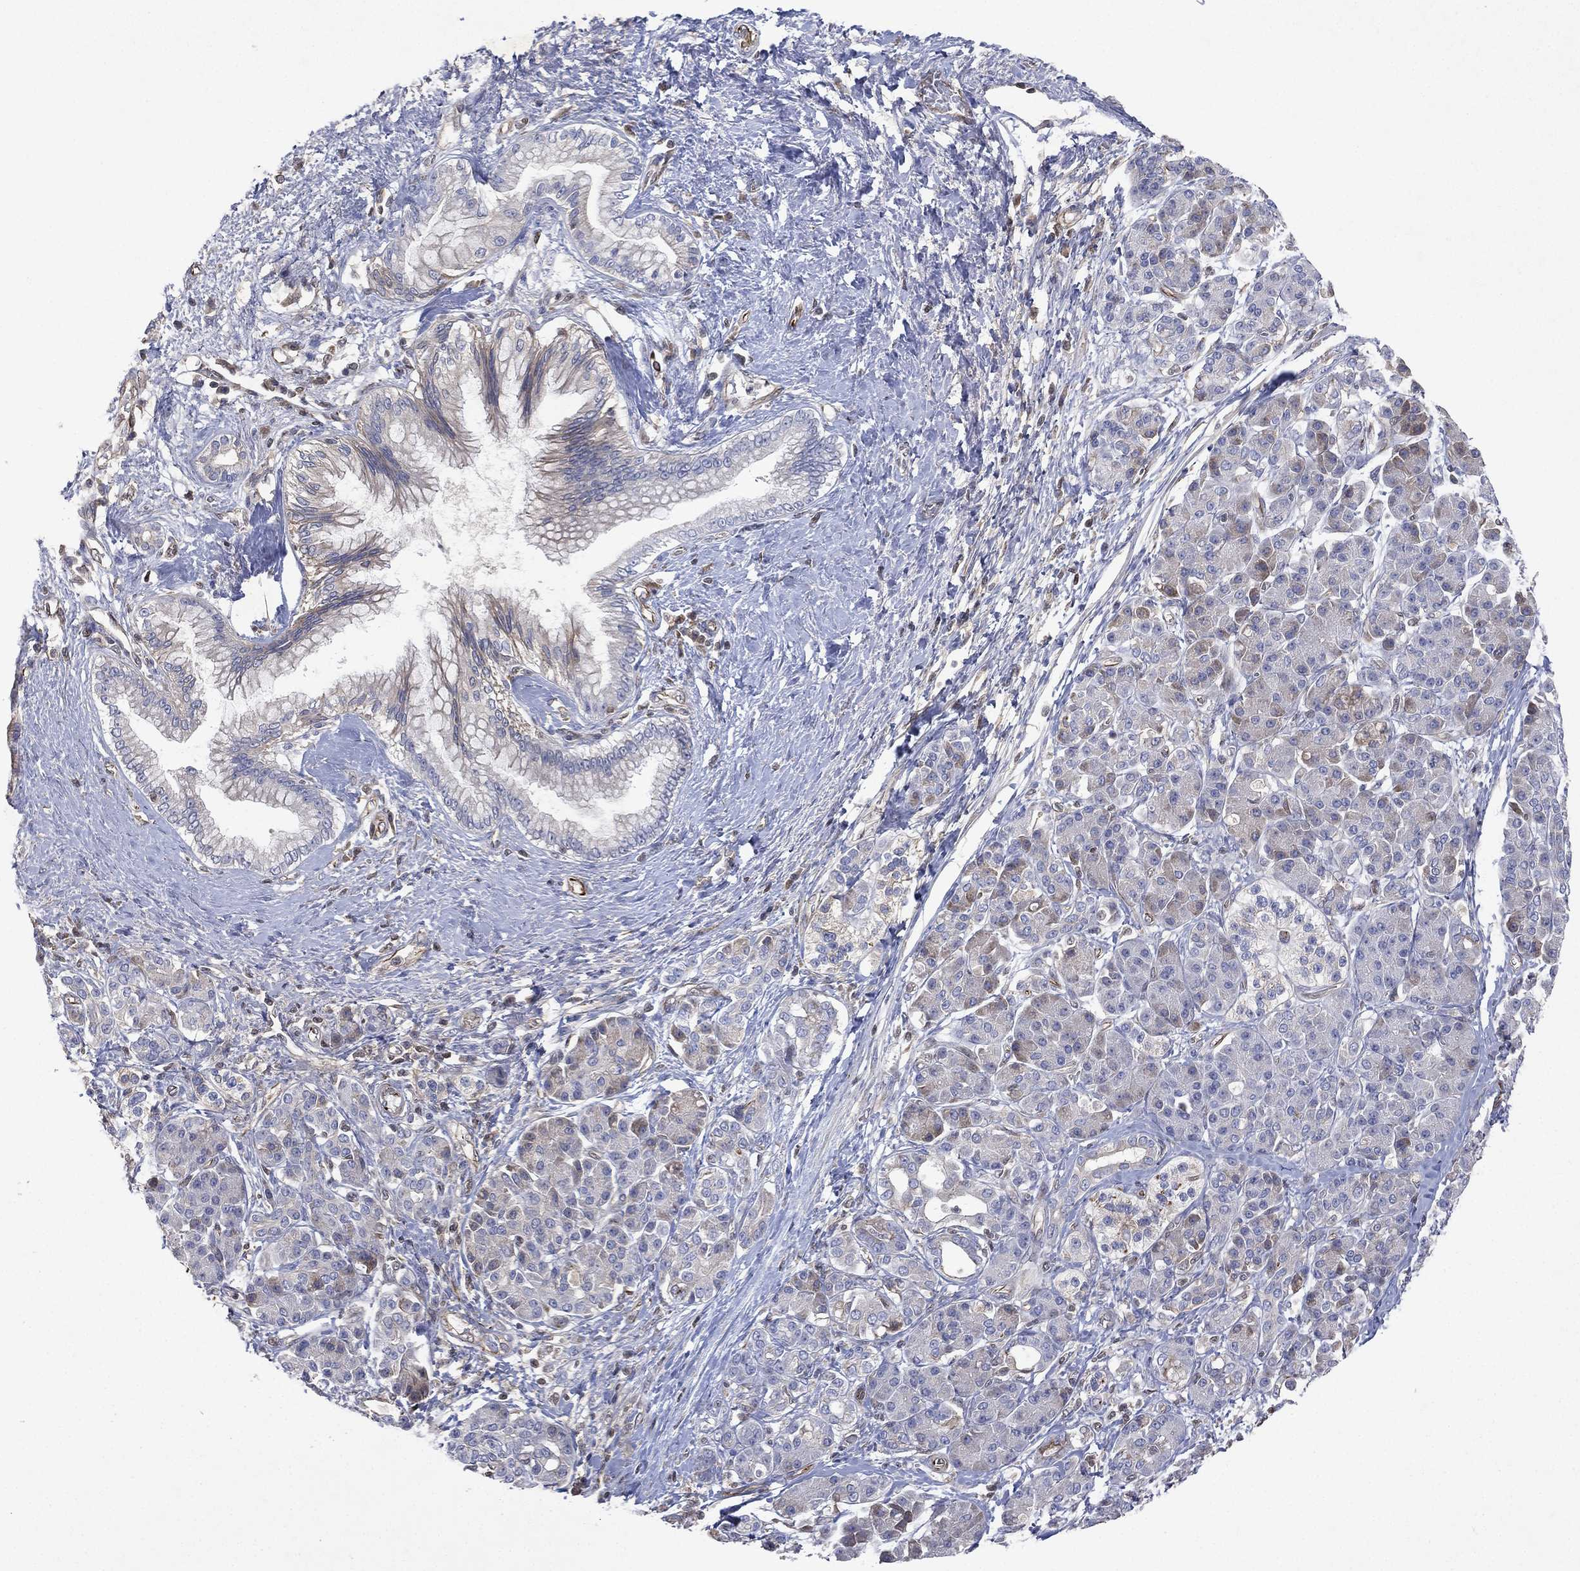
{"staining": {"intensity": "negative", "quantity": "none", "location": "none"}, "tissue": "pancreatic cancer", "cell_type": "Tumor cells", "image_type": "cancer", "snomed": [{"axis": "morphology", "description": "Adenocarcinoma, NOS"}, {"axis": "topography", "description": "Pancreas"}], "caption": "IHC of adenocarcinoma (pancreatic) displays no staining in tumor cells. (DAB immunohistochemistry (IHC), high magnification).", "gene": "FLI1", "patient": {"sex": "female", "age": 73}}